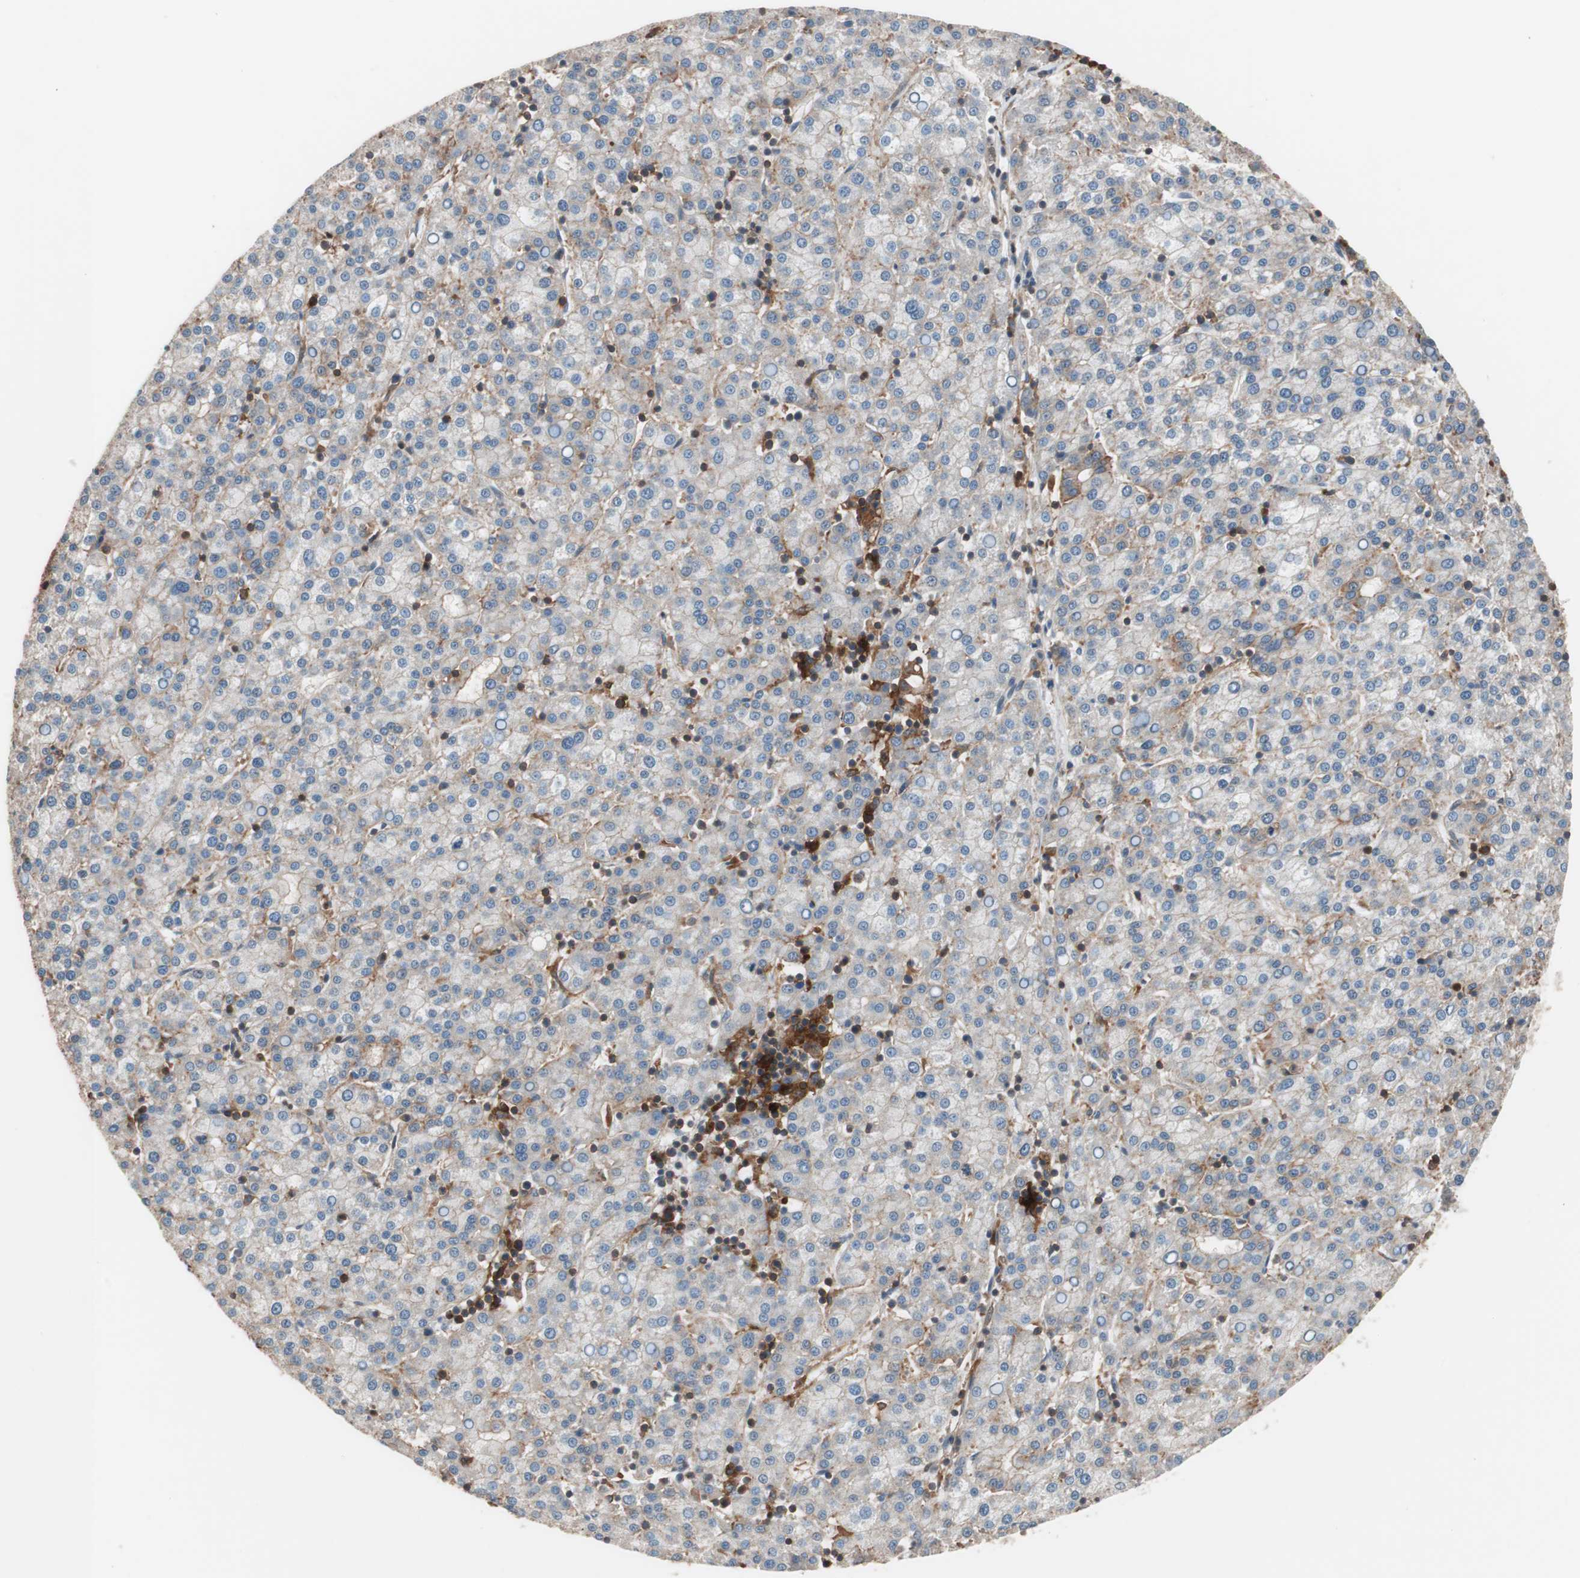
{"staining": {"intensity": "weak", "quantity": "25%-75%", "location": "cytoplasmic/membranous"}, "tissue": "liver cancer", "cell_type": "Tumor cells", "image_type": "cancer", "snomed": [{"axis": "morphology", "description": "Carcinoma, Hepatocellular, NOS"}, {"axis": "topography", "description": "Liver"}], "caption": "Immunohistochemistry (IHC) micrograph of neoplastic tissue: human liver hepatocellular carcinoma stained using immunohistochemistry (IHC) shows low levels of weak protein expression localized specifically in the cytoplasmic/membranous of tumor cells, appearing as a cytoplasmic/membranous brown color.", "gene": "LITAF", "patient": {"sex": "female", "age": 58}}